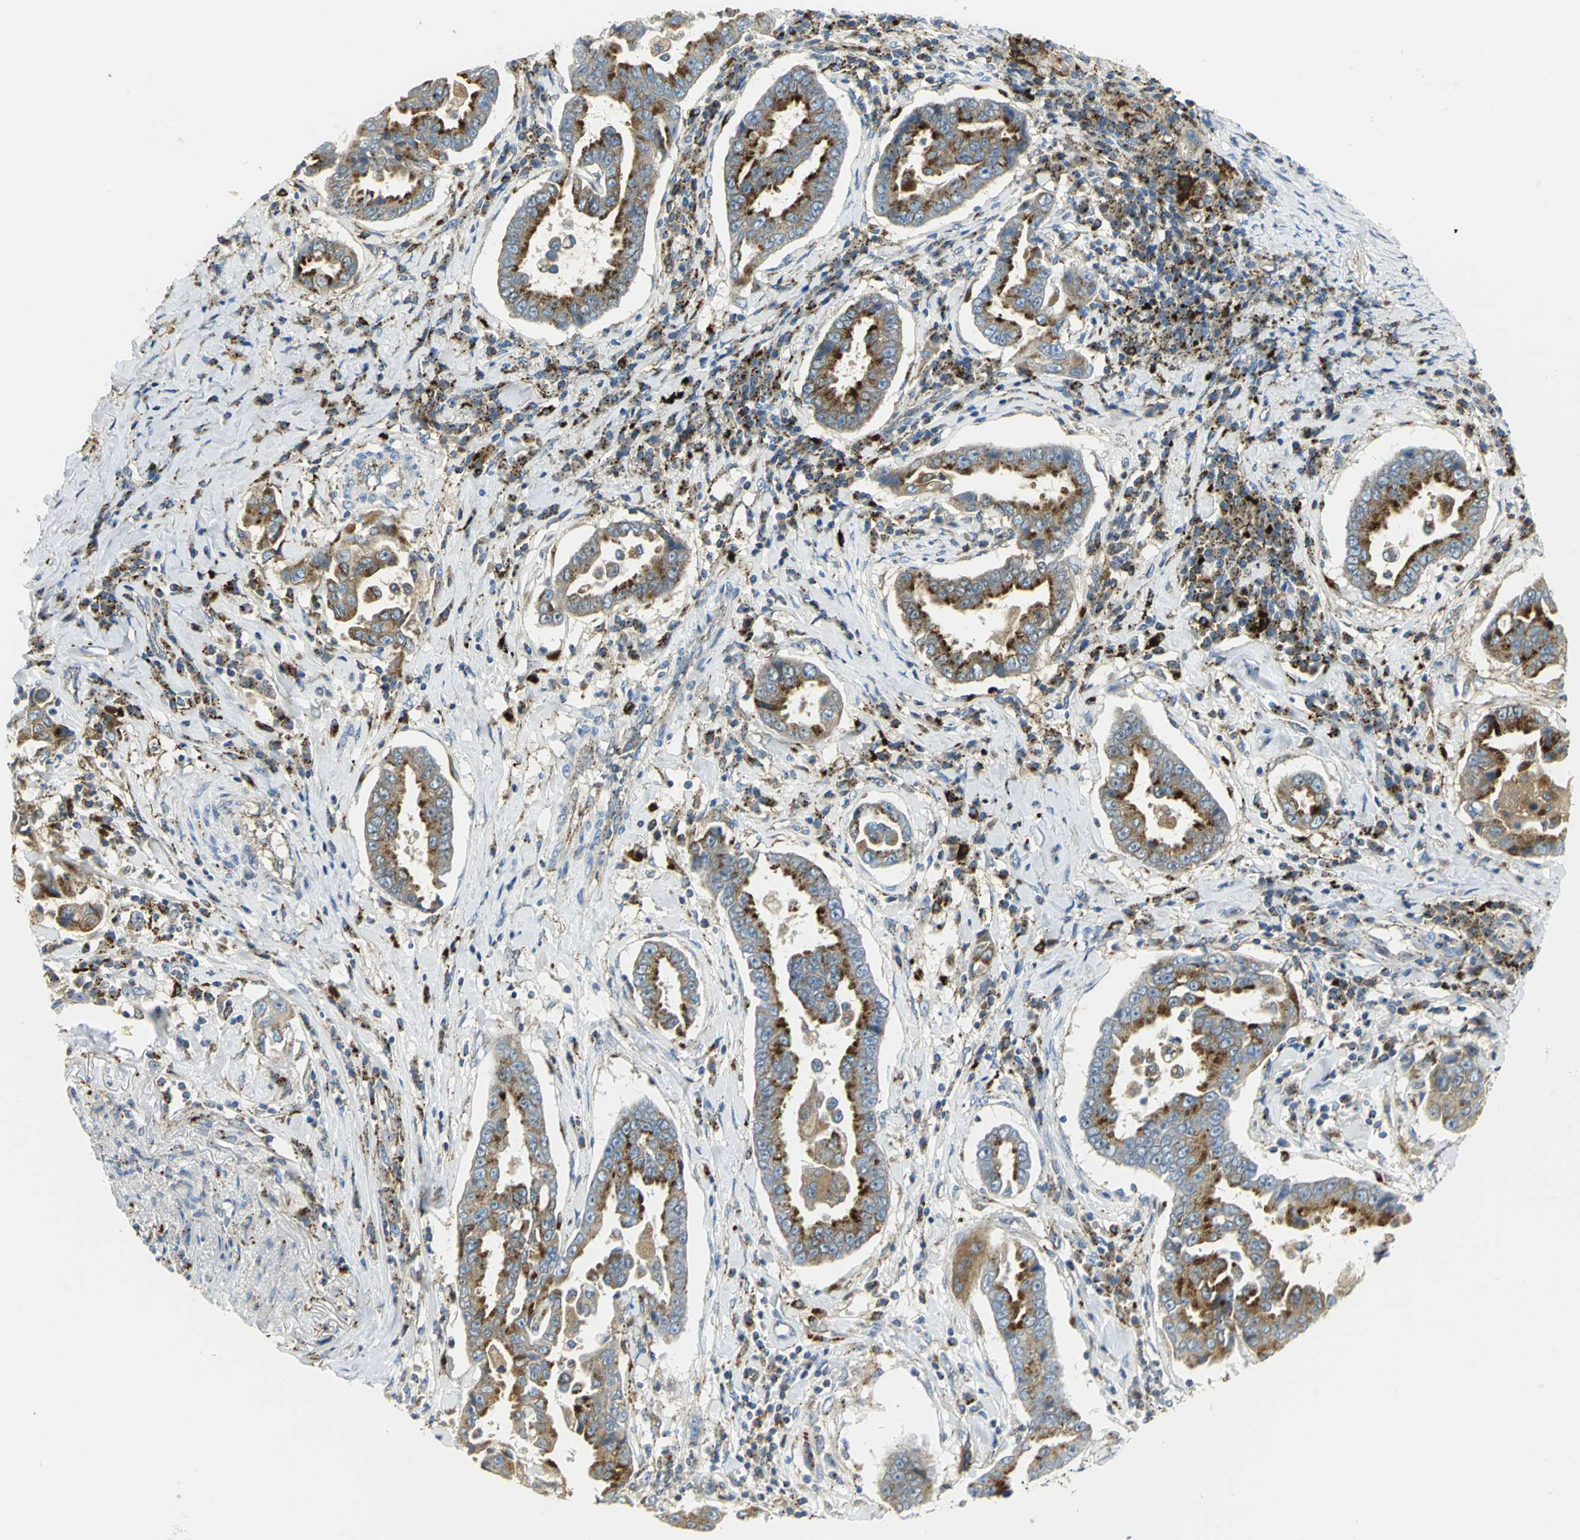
{"staining": {"intensity": "strong", "quantity": ">75%", "location": "cytoplasmic/membranous"}, "tissue": "lung cancer", "cell_type": "Tumor cells", "image_type": "cancer", "snomed": [{"axis": "morphology", "description": "Normal tissue, NOS"}, {"axis": "morphology", "description": "Inflammation, NOS"}, {"axis": "morphology", "description": "Adenocarcinoma, NOS"}, {"axis": "topography", "description": "Lung"}], "caption": "Lung cancer tissue reveals strong cytoplasmic/membranous positivity in approximately >75% of tumor cells Ihc stains the protein of interest in brown and the nuclei are stained blue.", "gene": "ARSA", "patient": {"sex": "female", "age": 64}}